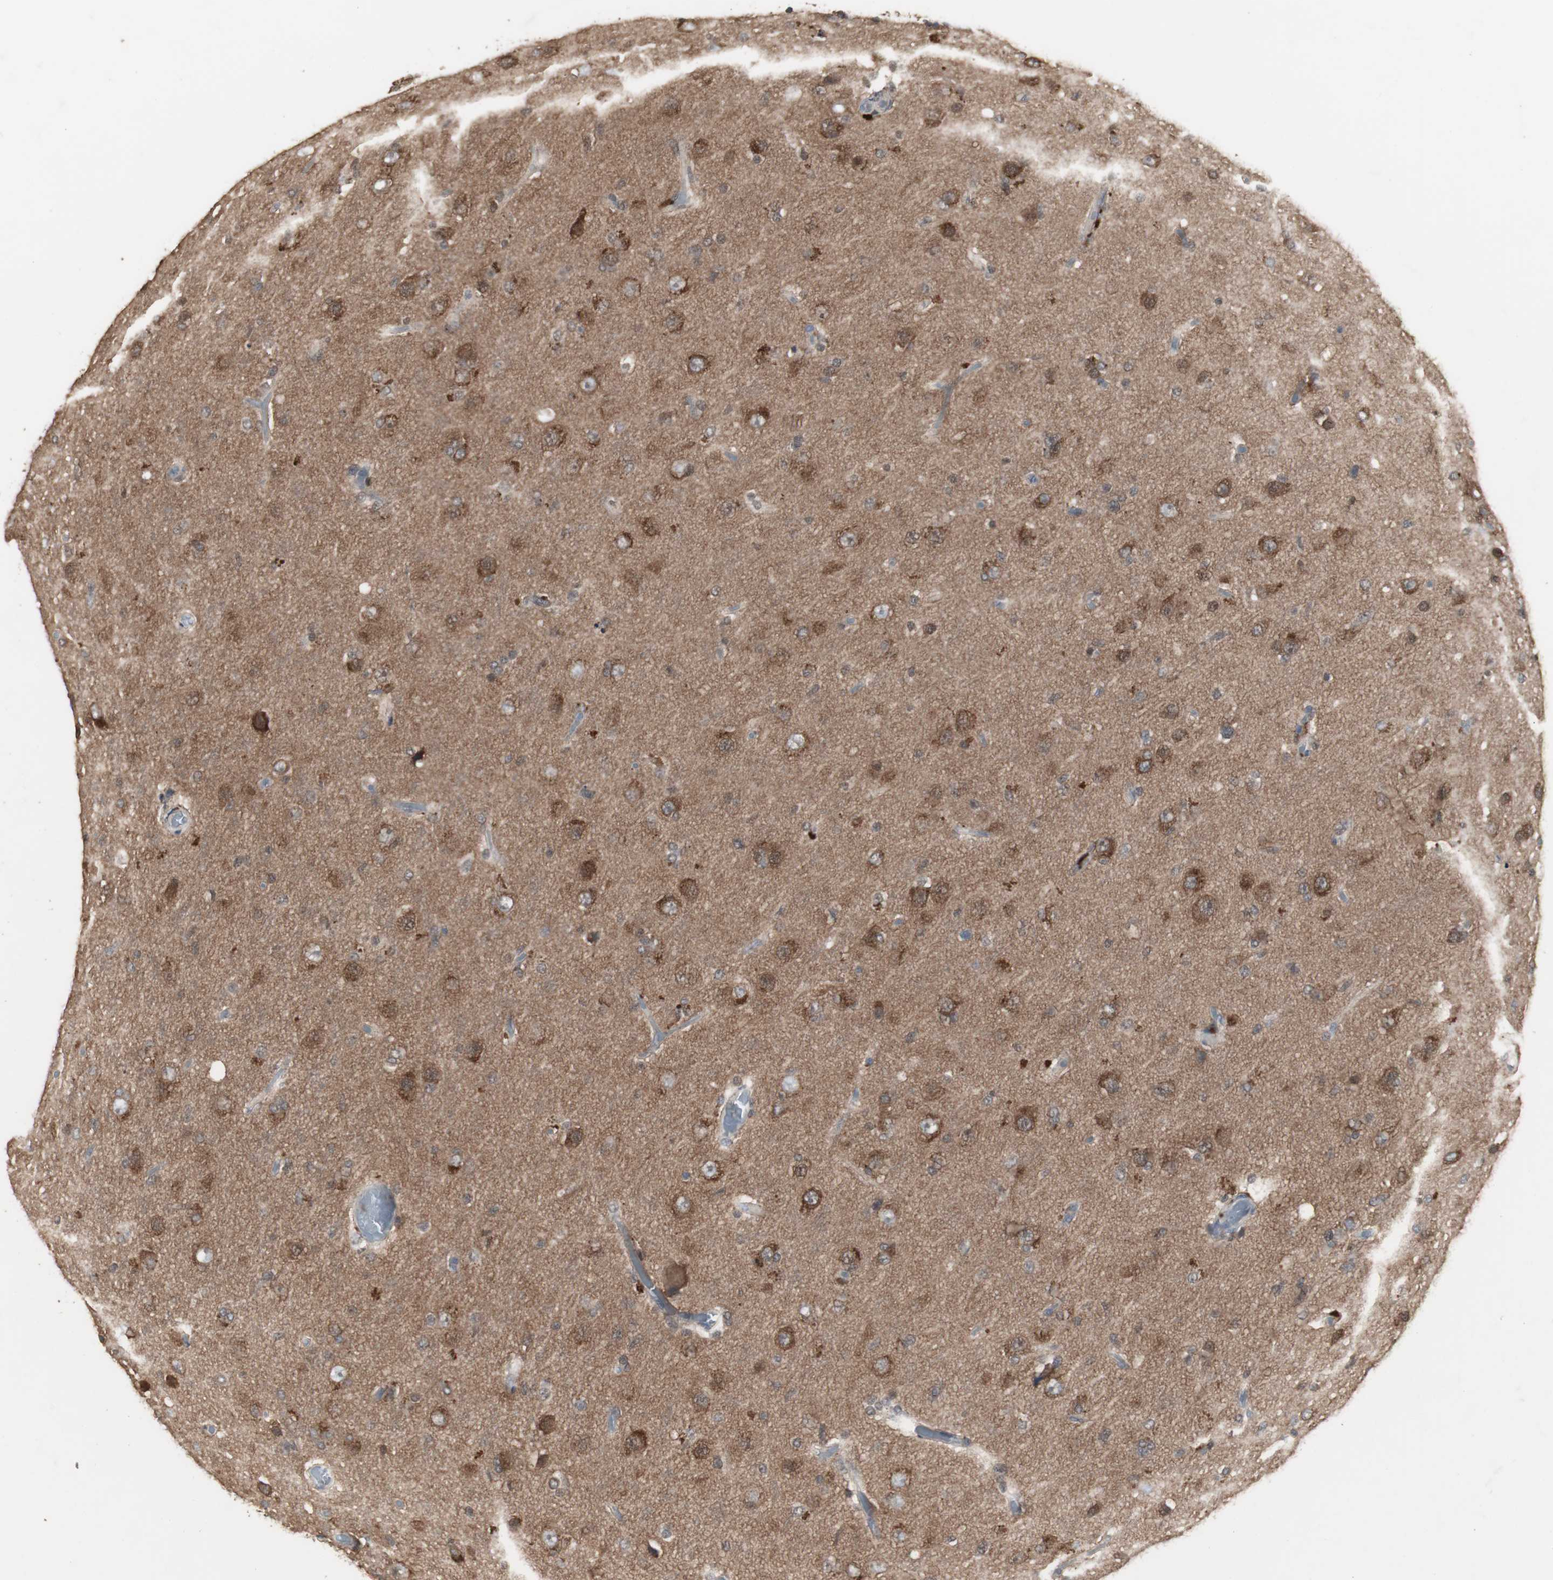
{"staining": {"intensity": "moderate", "quantity": "25%-75%", "location": "cytoplasmic/membranous"}, "tissue": "glioma", "cell_type": "Tumor cells", "image_type": "cancer", "snomed": [{"axis": "morphology", "description": "Glioma, malignant, High grade"}, {"axis": "topography", "description": "Brain"}], "caption": "A brown stain shows moderate cytoplasmic/membranous positivity of a protein in glioma tumor cells. (Stains: DAB (3,3'-diaminobenzidine) in brown, nuclei in blue, Microscopy: brightfield microscopy at high magnification).", "gene": "HPRT1", "patient": {"sex": "male", "age": 33}}